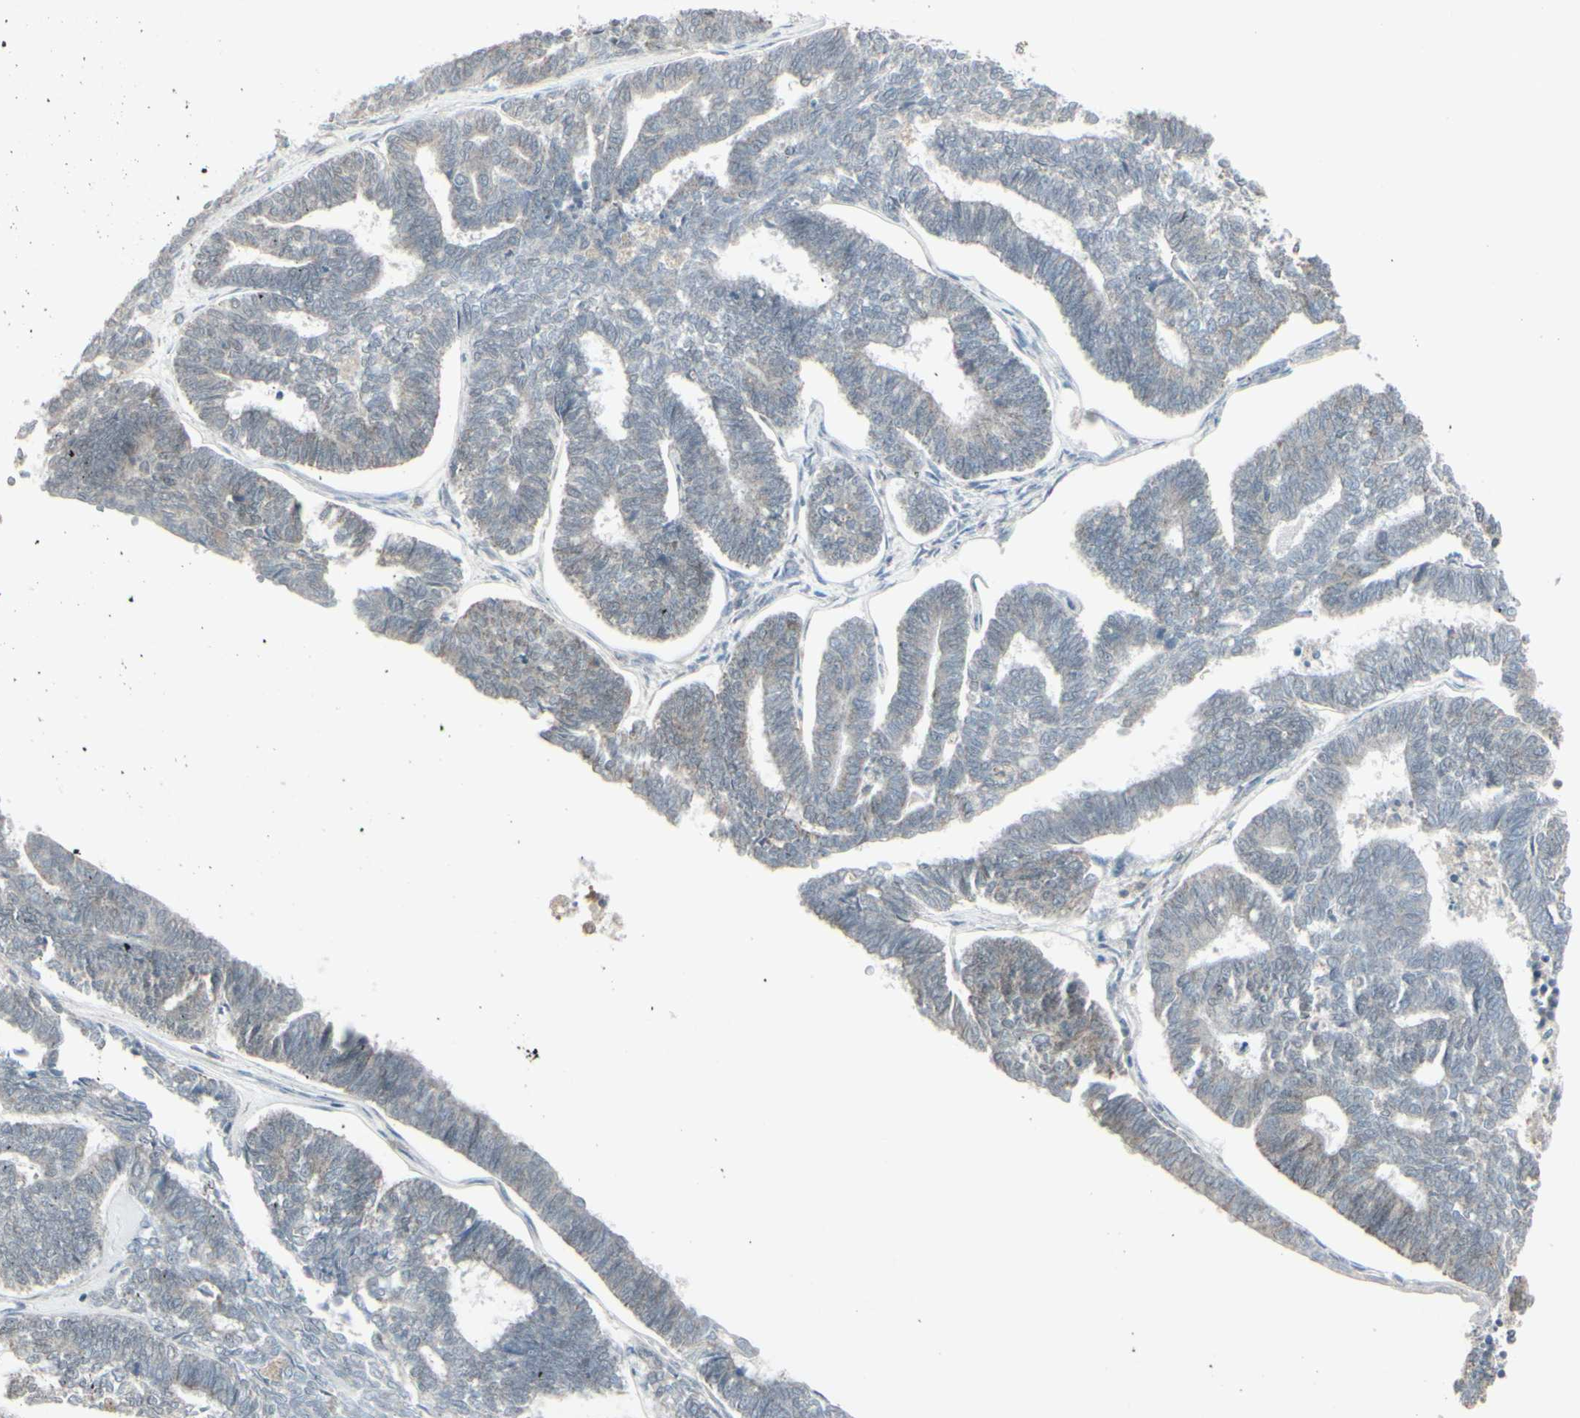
{"staining": {"intensity": "weak", "quantity": "25%-75%", "location": "cytoplasmic/membranous"}, "tissue": "endometrial cancer", "cell_type": "Tumor cells", "image_type": "cancer", "snomed": [{"axis": "morphology", "description": "Adenocarcinoma, NOS"}, {"axis": "topography", "description": "Endometrium"}], "caption": "Brown immunohistochemical staining in human endometrial cancer reveals weak cytoplasmic/membranous expression in about 25%-75% of tumor cells.", "gene": "SAMSN1", "patient": {"sex": "female", "age": 70}}